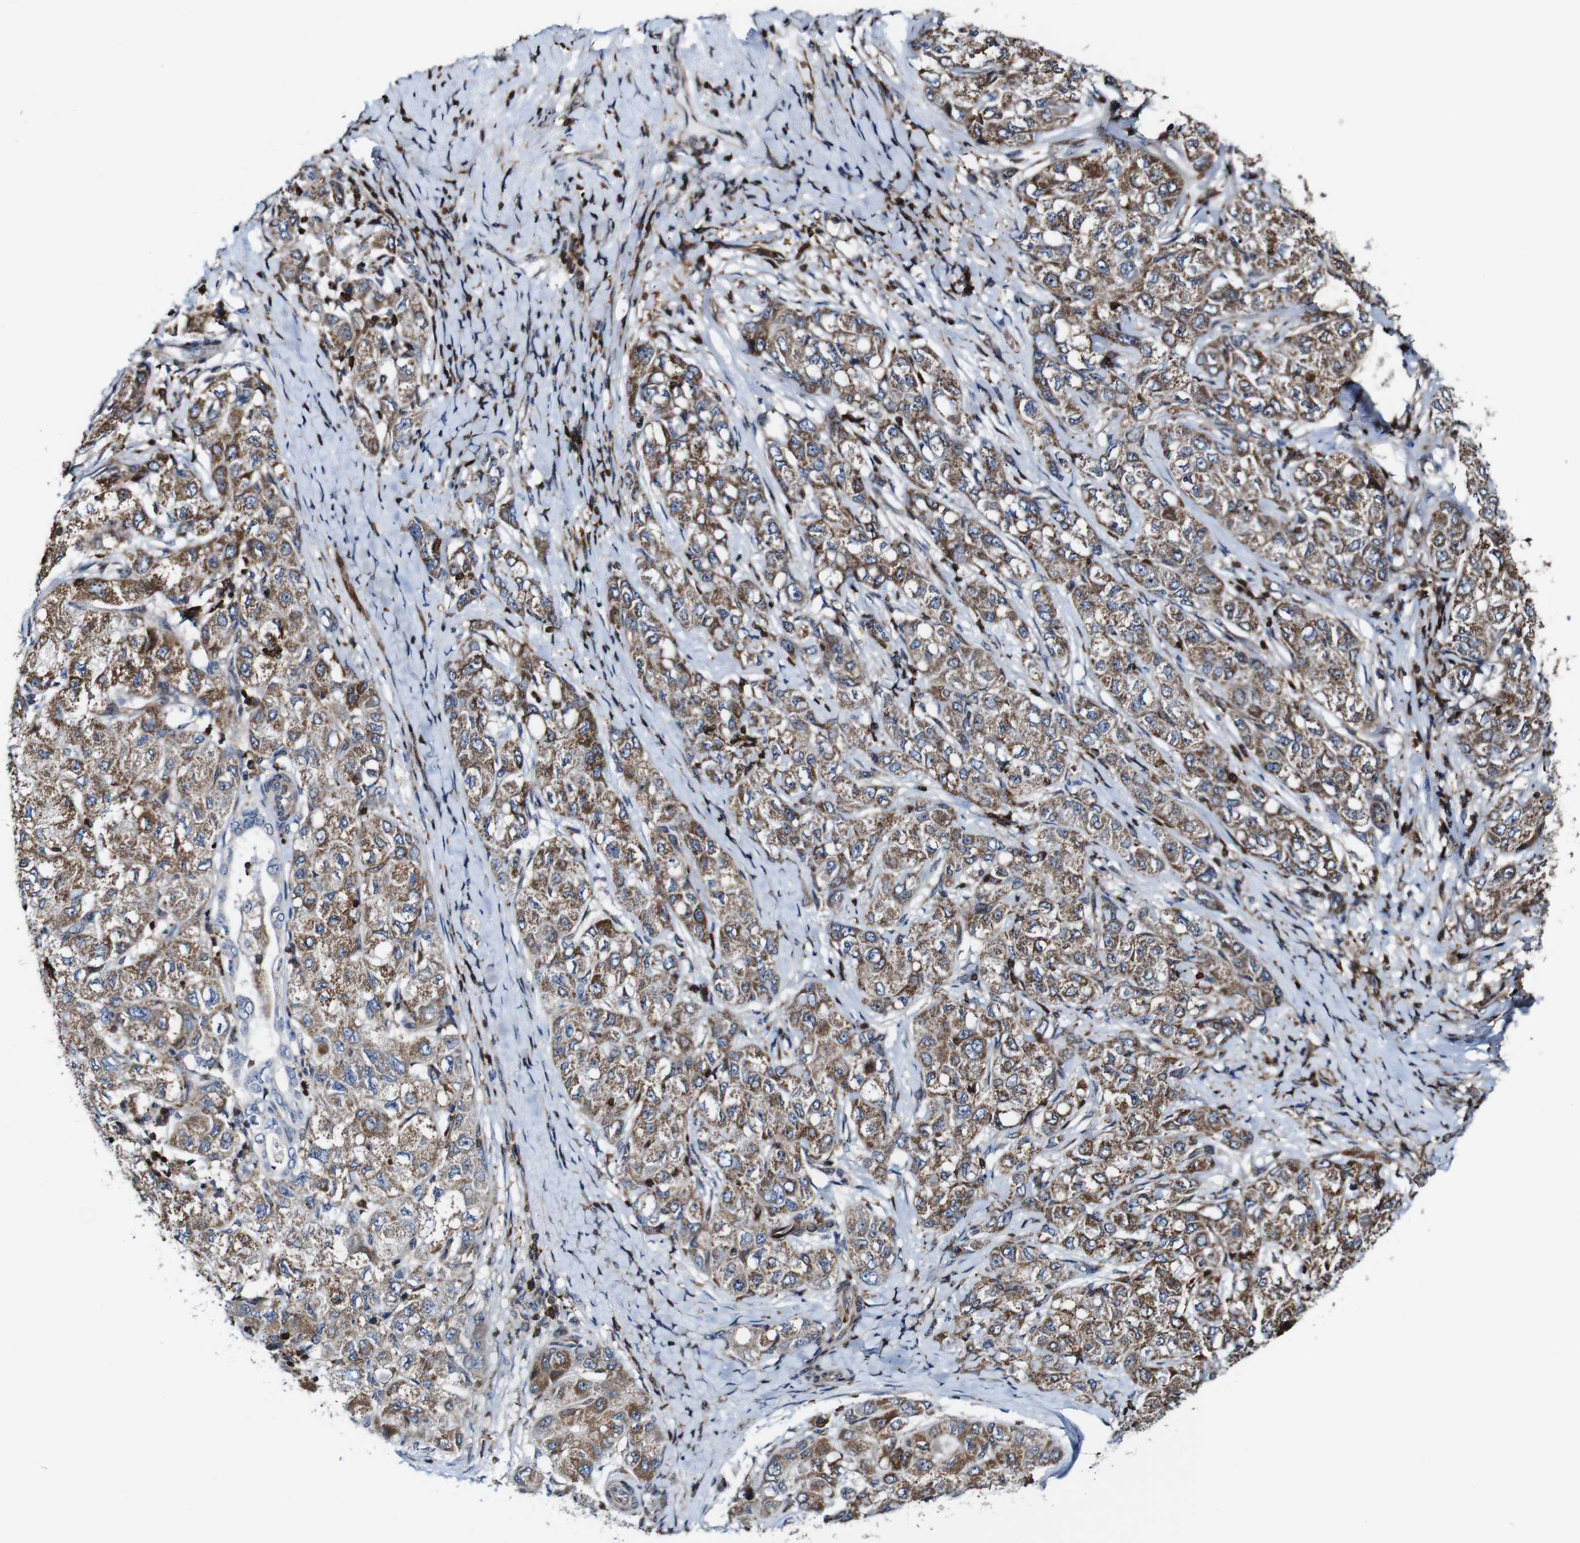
{"staining": {"intensity": "moderate", "quantity": ">75%", "location": "cytoplasmic/membranous"}, "tissue": "liver cancer", "cell_type": "Tumor cells", "image_type": "cancer", "snomed": [{"axis": "morphology", "description": "Carcinoma, Hepatocellular, NOS"}, {"axis": "topography", "description": "Liver"}], "caption": "This is a photomicrograph of immunohistochemistry staining of liver cancer, which shows moderate positivity in the cytoplasmic/membranous of tumor cells.", "gene": "JAK2", "patient": {"sex": "male", "age": 80}}